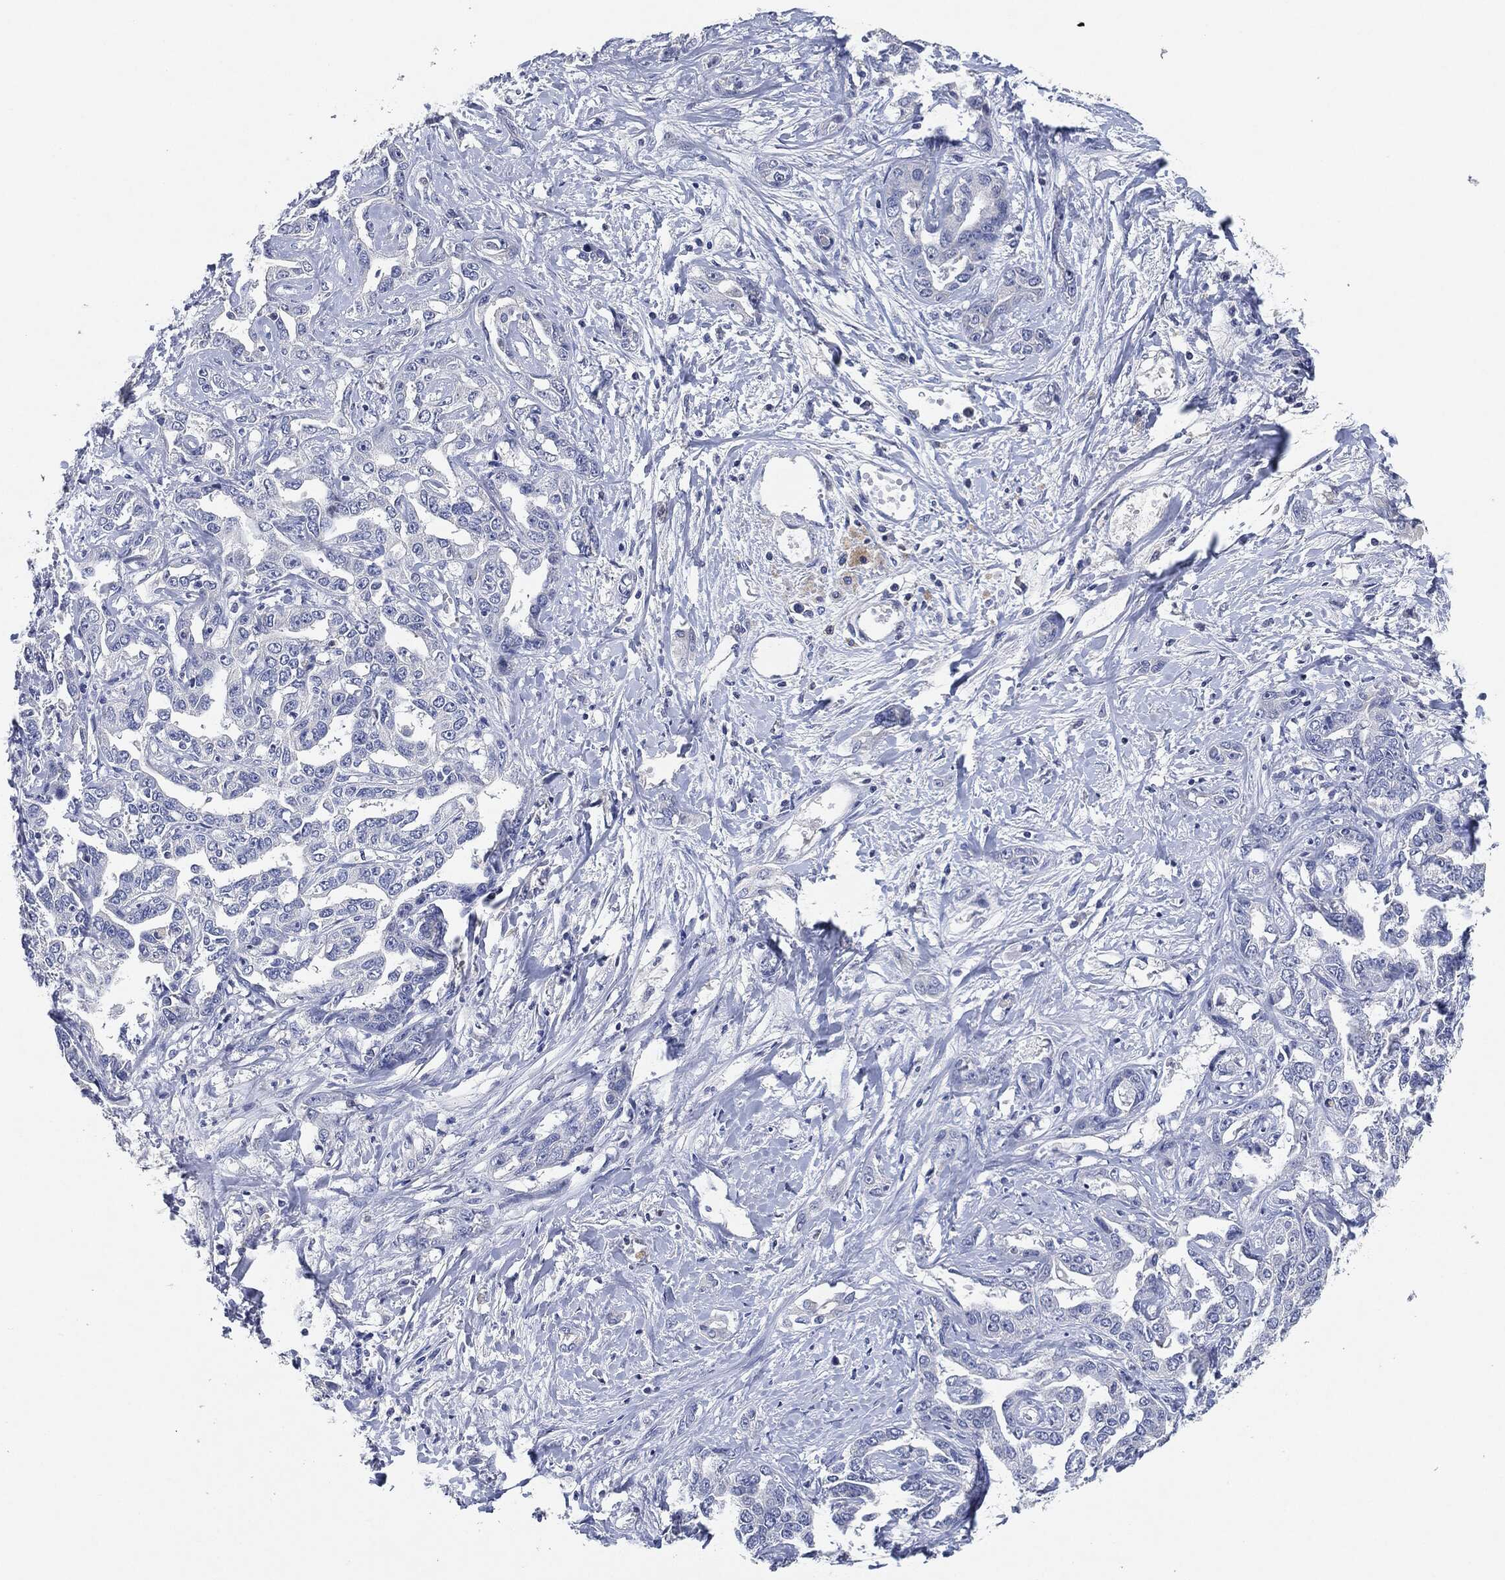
{"staining": {"intensity": "negative", "quantity": "none", "location": "none"}, "tissue": "liver cancer", "cell_type": "Tumor cells", "image_type": "cancer", "snomed": [{"axis": "morphology", "description": "Cholangiocarcinoma"}, {"axis": "topography", "description": "Liver"}], "caption": "IHC histopathology image of human liver cholangiocarcinoma stained for a protein (brown), which reveals no positivity in tumor cells. (Immunohistochemistry, brightfield microscopy, high magnification).", "gene": "NTRK1", "patient": {"sex": "male", "age": 59}}